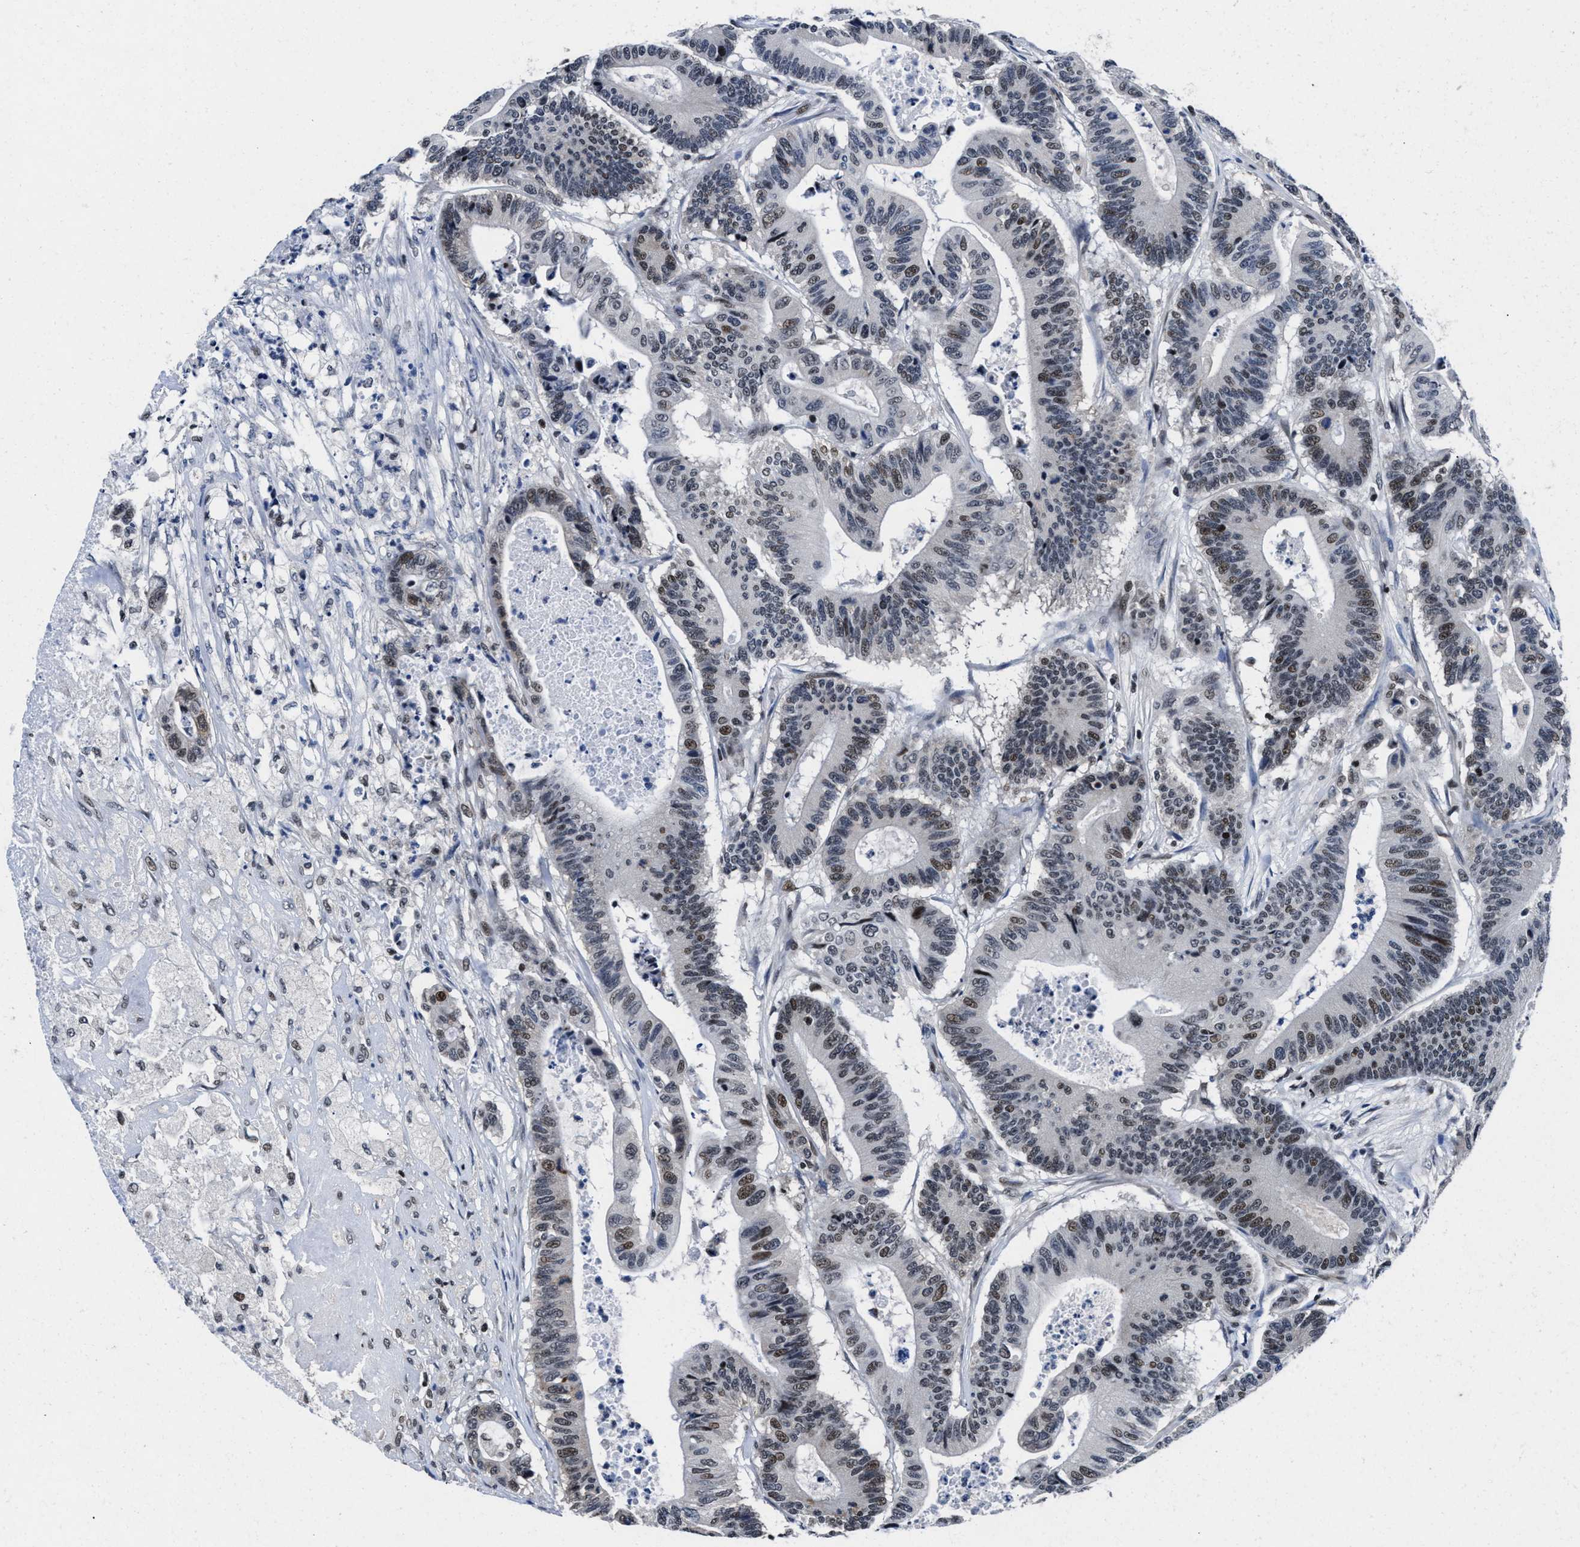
{"staining": {"intensity": "moderate", "quantity": "25%-75%", "location": "nuclear"}, "tissue": "colorectal cancer", "cell_type": "Tumor cells", "image_type": "cancer", "snomed": [{"axis": "morphology", "description": "Adenocarcinoma, NOS"}, {"axis": "topography", "description": "Colon"}], "caption": "Colorectal adenocarcinoma stained for a protein displays moderate nuclear positivity in tumor cells.", "gene": "WDR81", "patient": {"sex": "female", "age": 84}}